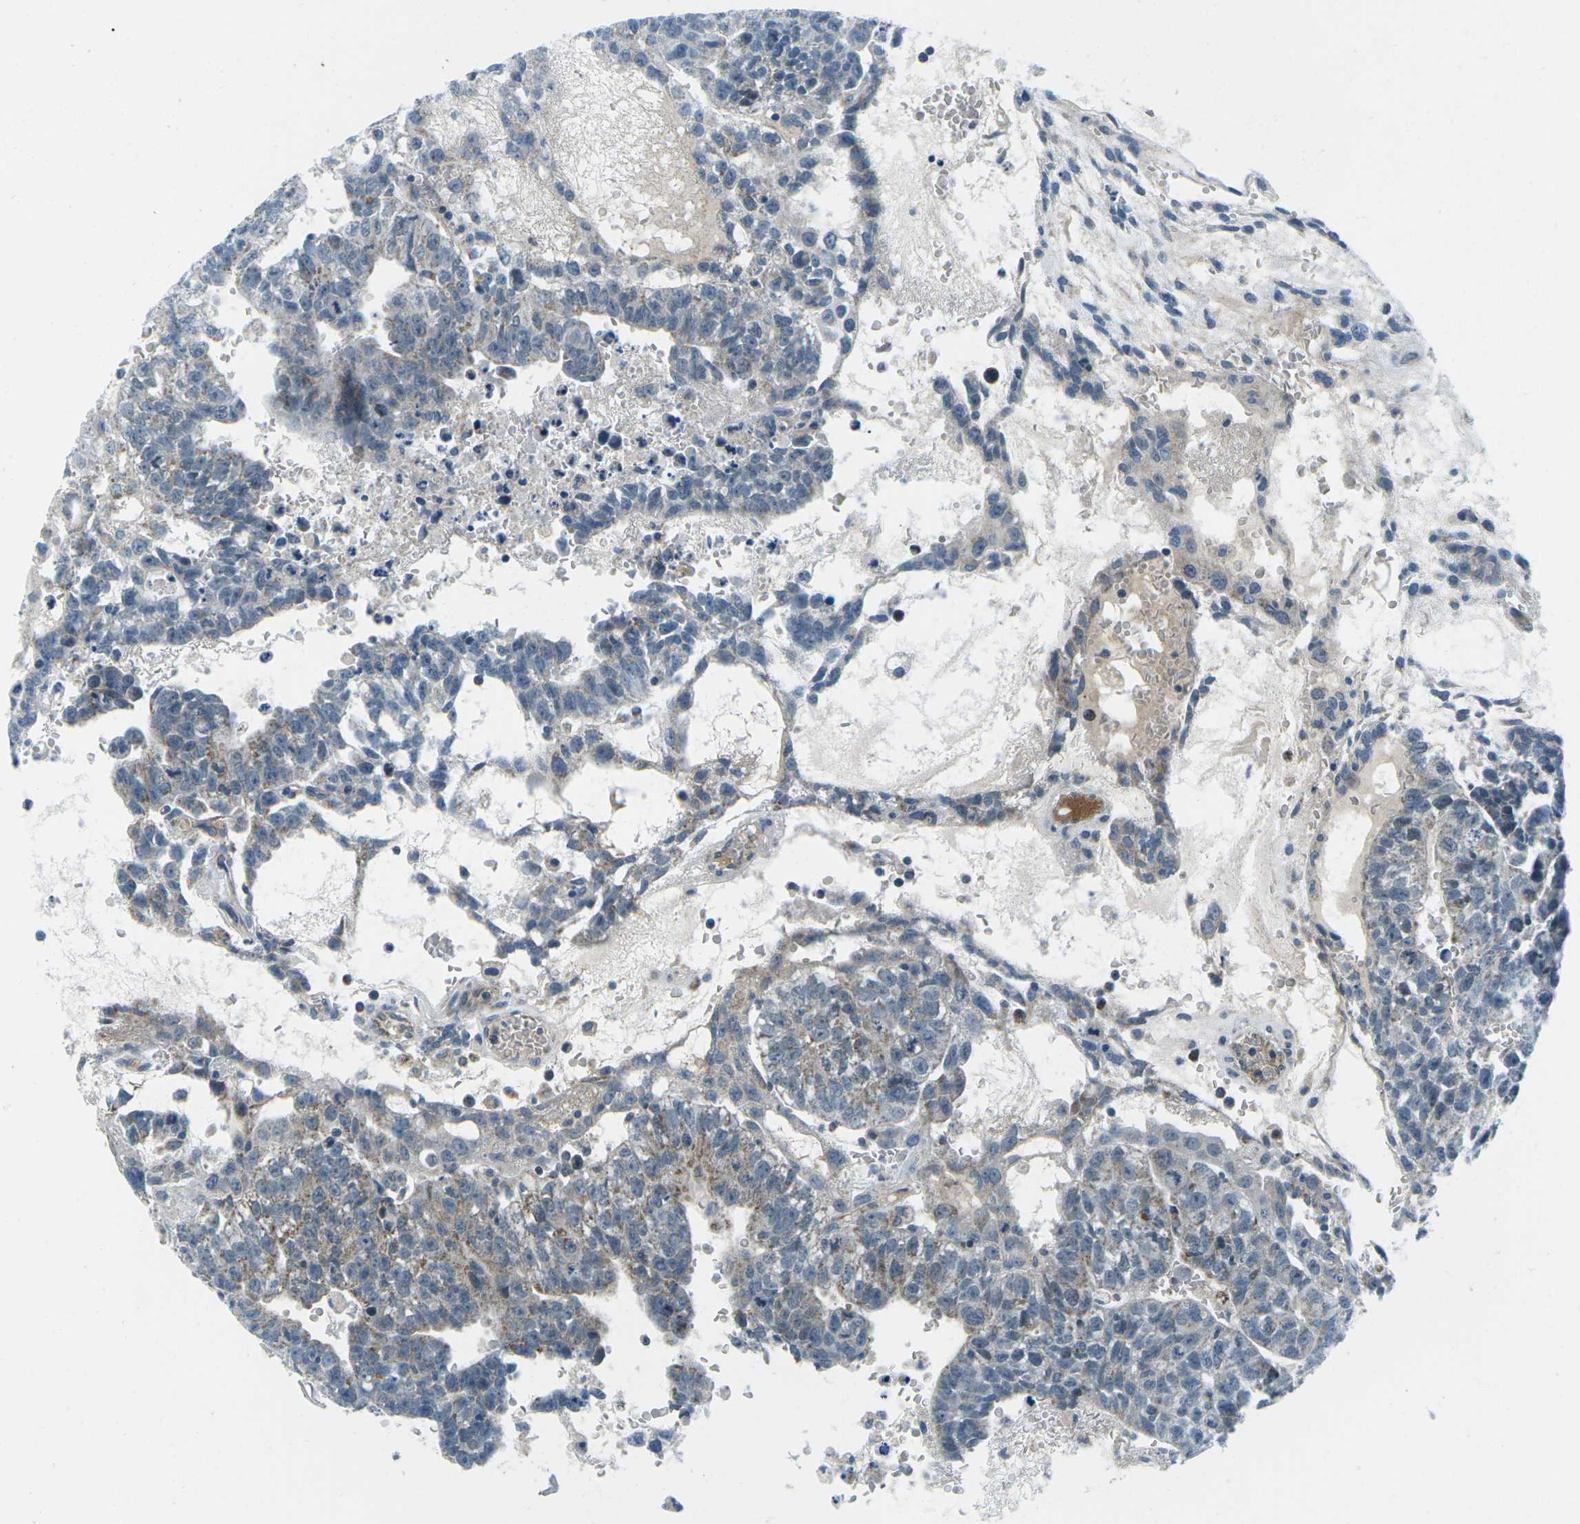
{"staining": {"intensity": "moderate", "quantity": "<25%", "location": "cytoplasmic/membranous"}, "tissue": "testis cancer", "cell_type": "Tumor cells", "image_type": "cancer", "snomed": [{"axis": "morphology", "description": "Seminoma, NOS"}, {"axis": "morphology", "description": "Carcinoma, Embryonal, NOS"}, {"axis": "topography", "description": "Testis"}], "caption": "This image reveals testis embryonal carcinoma stained with immunohistochemistry to label a protein in brown. The cytoplasmic/membranous of tumor cells show moderate positivity for the protein. Nuclei are counter-stained blue.", "gene": "RFESD", "patient": {"sex": "male", "age": 52}}